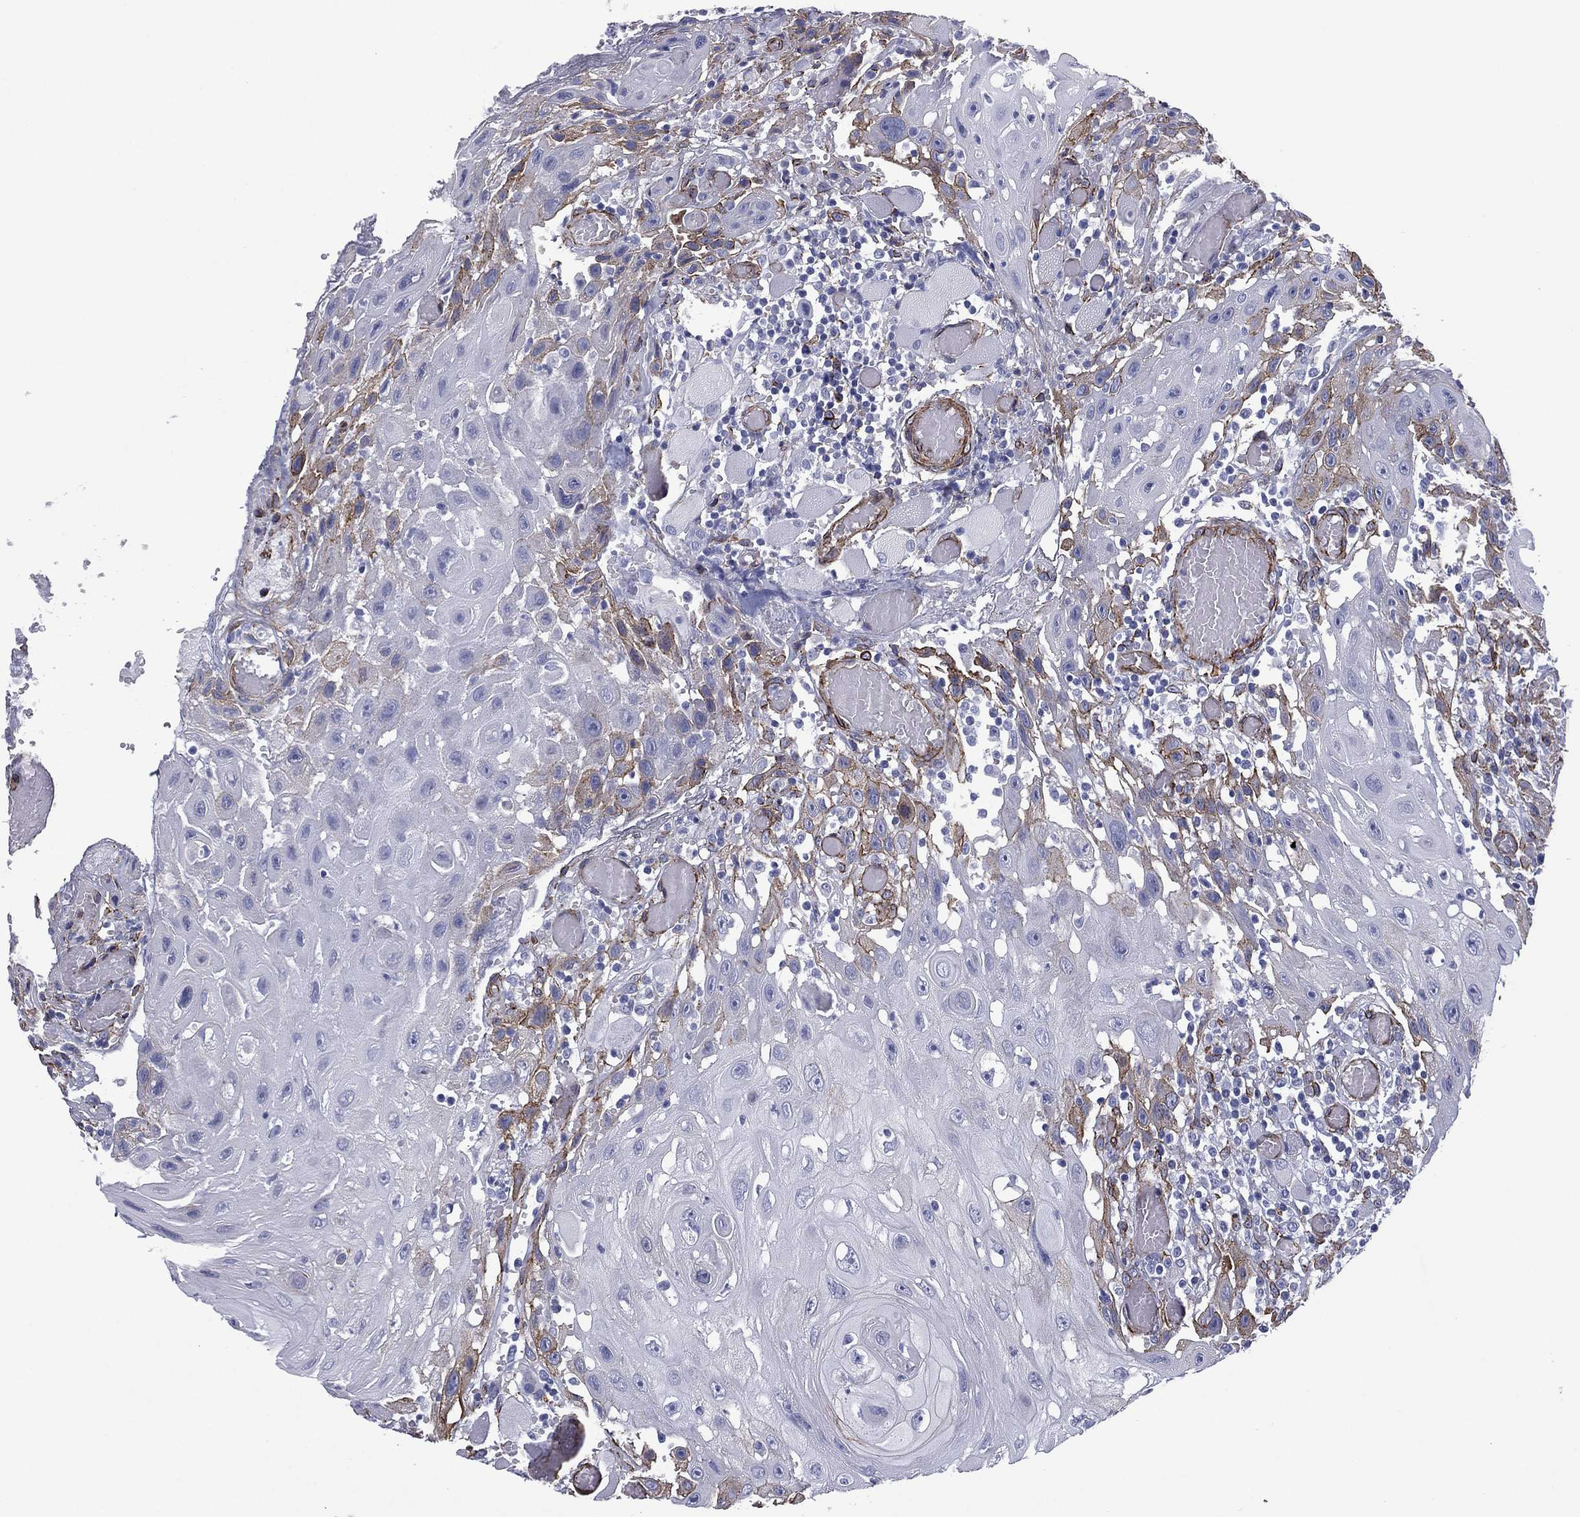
{"staining": {"intensity": "negative", "quantity": "none", "location": "none"}, "tissue": "head and neck cancer", "cell_type": "Tumor cells", "image_type": "cancer", "snomed": [{"axis": "morphology", "description": "Normal tissue, NOS"}, {"axis": "morphology", "description": "Squamous cell carcinoma, NOS"}, {"axis": "topography", "description": "Oral tissue"}, {"axis": "topography", "description": "Head-Neck"}], "caption": "High power microscopy histopathology image of an IHC image of head and neck cancer, revealing no significant staining in tumor cells. (DAB immunohistochemistry (IHC), high magnification).", "gene": "CAVIN3", "patient": {"sex": "male", "age": 71}}